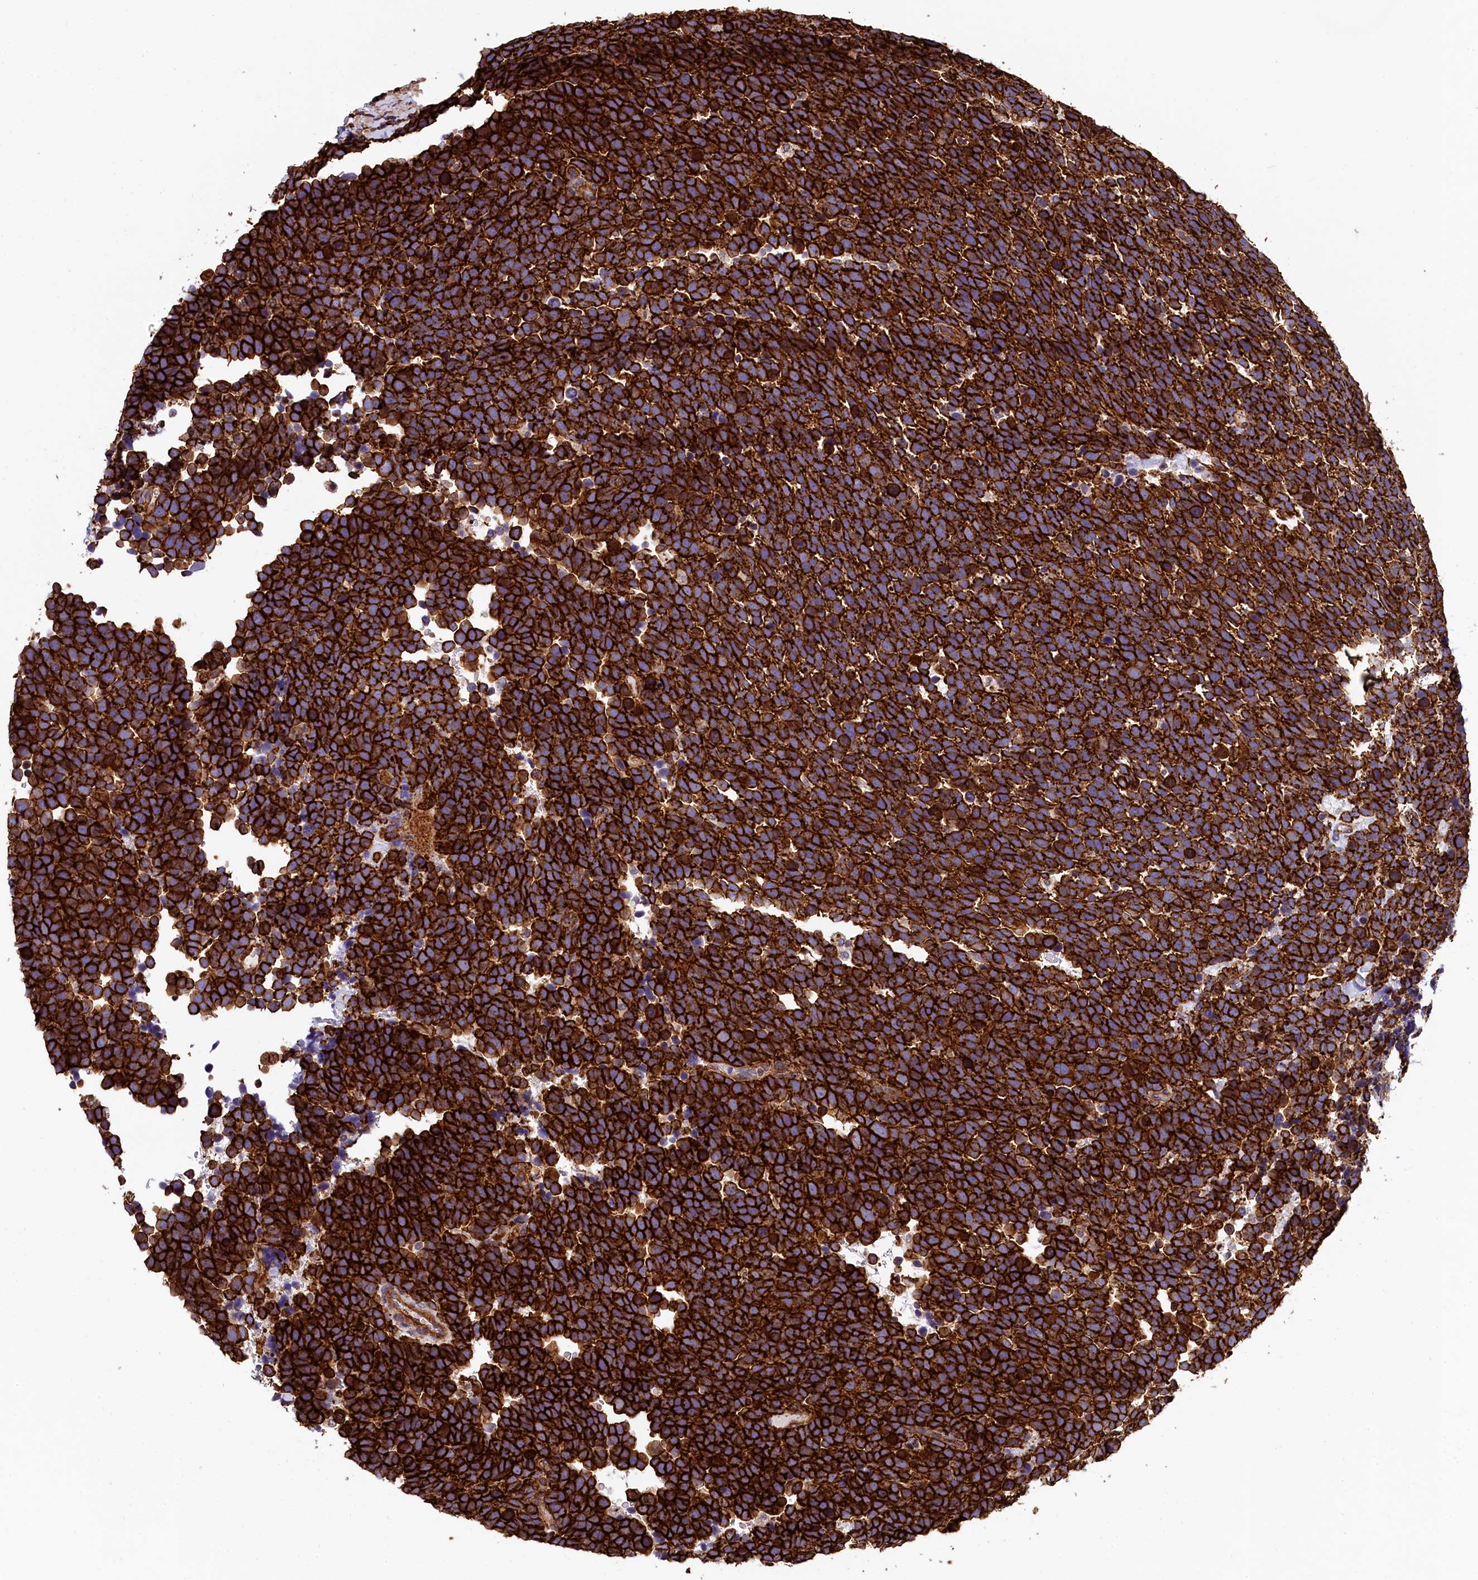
{"staining": {"intensity": "strong", "quantity": ">75%", "location": "cytoplasmic/membranous"}, "tissue": "urothelial cancer", "cell_type": "Tumor cells", "image_type": "cancer", "snomed": [{"axis": "morphology", "description": "Urothelial carcinoma, High grade"}, {"axis": "topography", "description": "Urinary bladder"}], "caption": "Approximately >75% of tumor cells in urothelial cancer reveal strong cytoplasmic/membranous protein expression as visualized by brown immunohistochemical staining.", "gene": "ZNF2", "patient": {"sex": "female", "age": 82}}